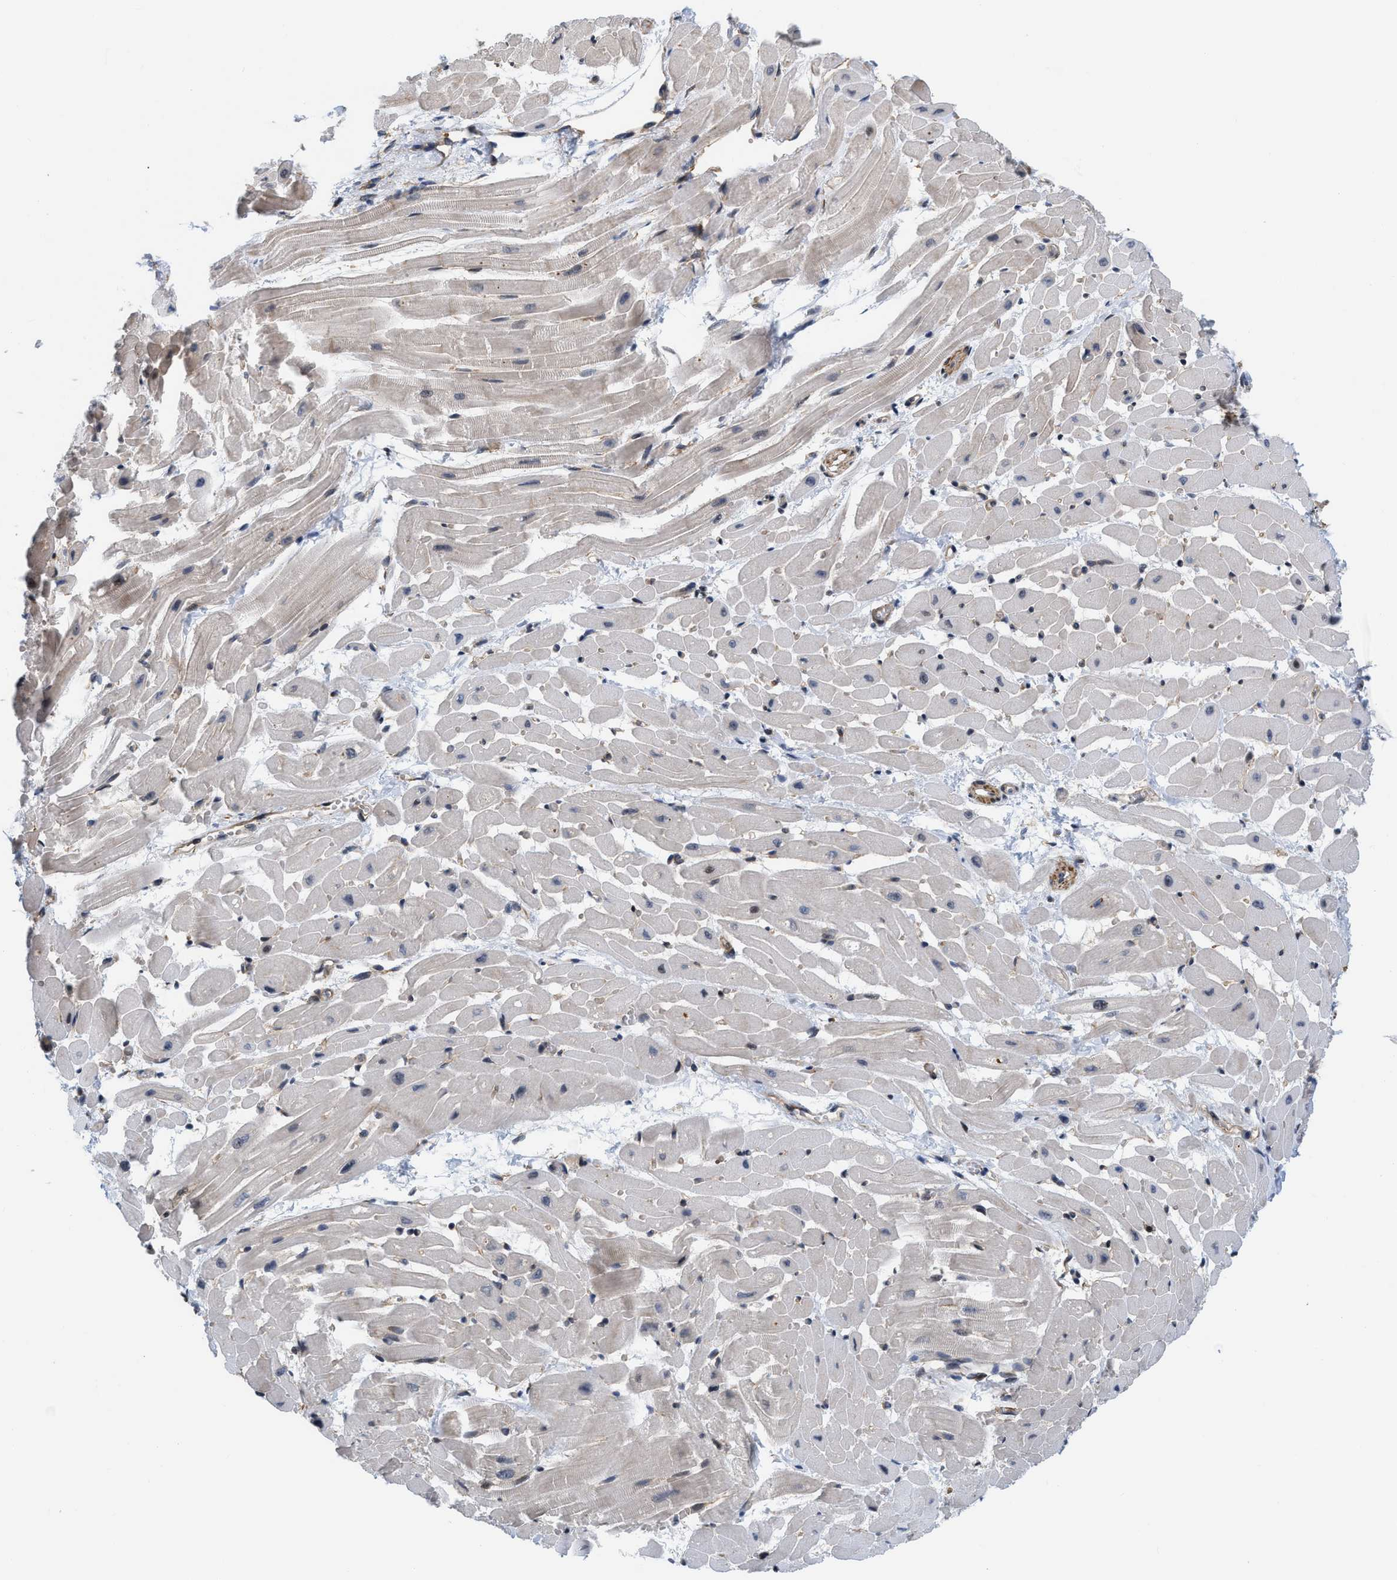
{"staining": {"intensity": "weak", "quantity": "<25%", "location": "cytoplasmic/membranous"}, "tissue": "heart muscle", "cell_type": "Cardiomyocytes", "image_type": "normal", "snomed": [{"axis": "morphology", "description": "Normal tissue, NOS"}, {"axis": "topography", "description": "Heart"}], "caption": "DAB (3,3'-diaminobenzidine) immunohistochemical staining of unremarkable heart muscle exhibits no significant expression in cardiomyocytes.", "gene": "GPRASP2", "patient": {"sex": "male", "age": 45}}